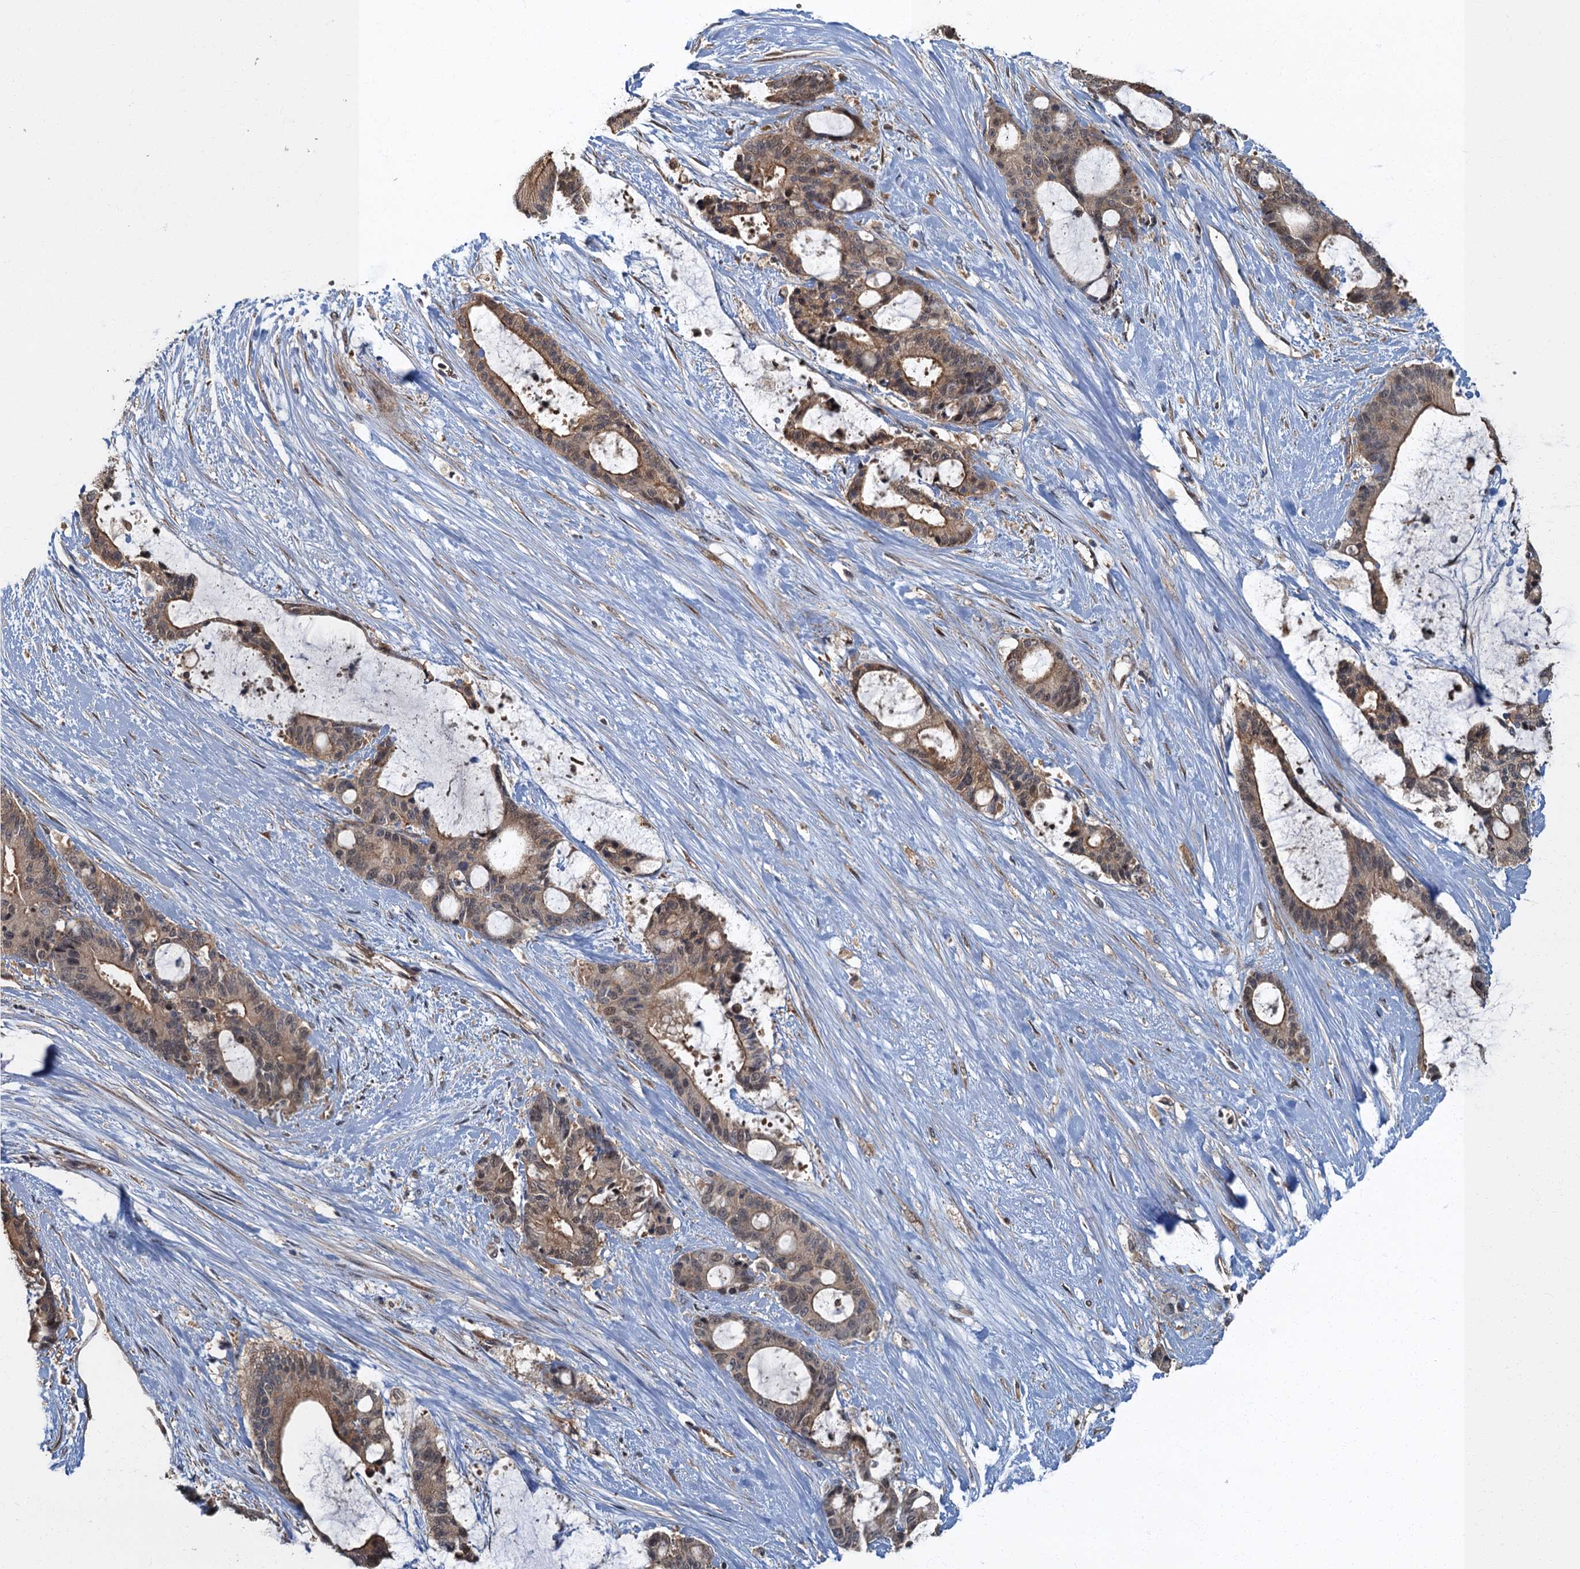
{"staining": {"intensity": "moderate", "quantity": "25%-75%", "location": "cytoplasmic/membranous,nuclear"}, "tissue": "liver cancer", "cell_type": "Tumor cells", "image_type": "cancer", "snomed": [{"axis": "morphology", "description": "Normal tissue, NOS"}, {"axis": "morphology", "description": "Cholangiocarcinoma"}, {"axis": "topography", "description": "Liver"}, {"axis": "topography", "description": "Peripheral nerve tissue"}], "caption": "A micrograph of liver cancer (cholangiocarcinoma) stained for a protein displays moderate cytoplasmic/membranous and nuclear brown staining in tumor cells. Using DAB (brown) and hematoxylin (blue) stains, captured at high magnification using brightfield microscopy.", "gene": "TBCK", "patient": {"sex": "female", "age": 73}}